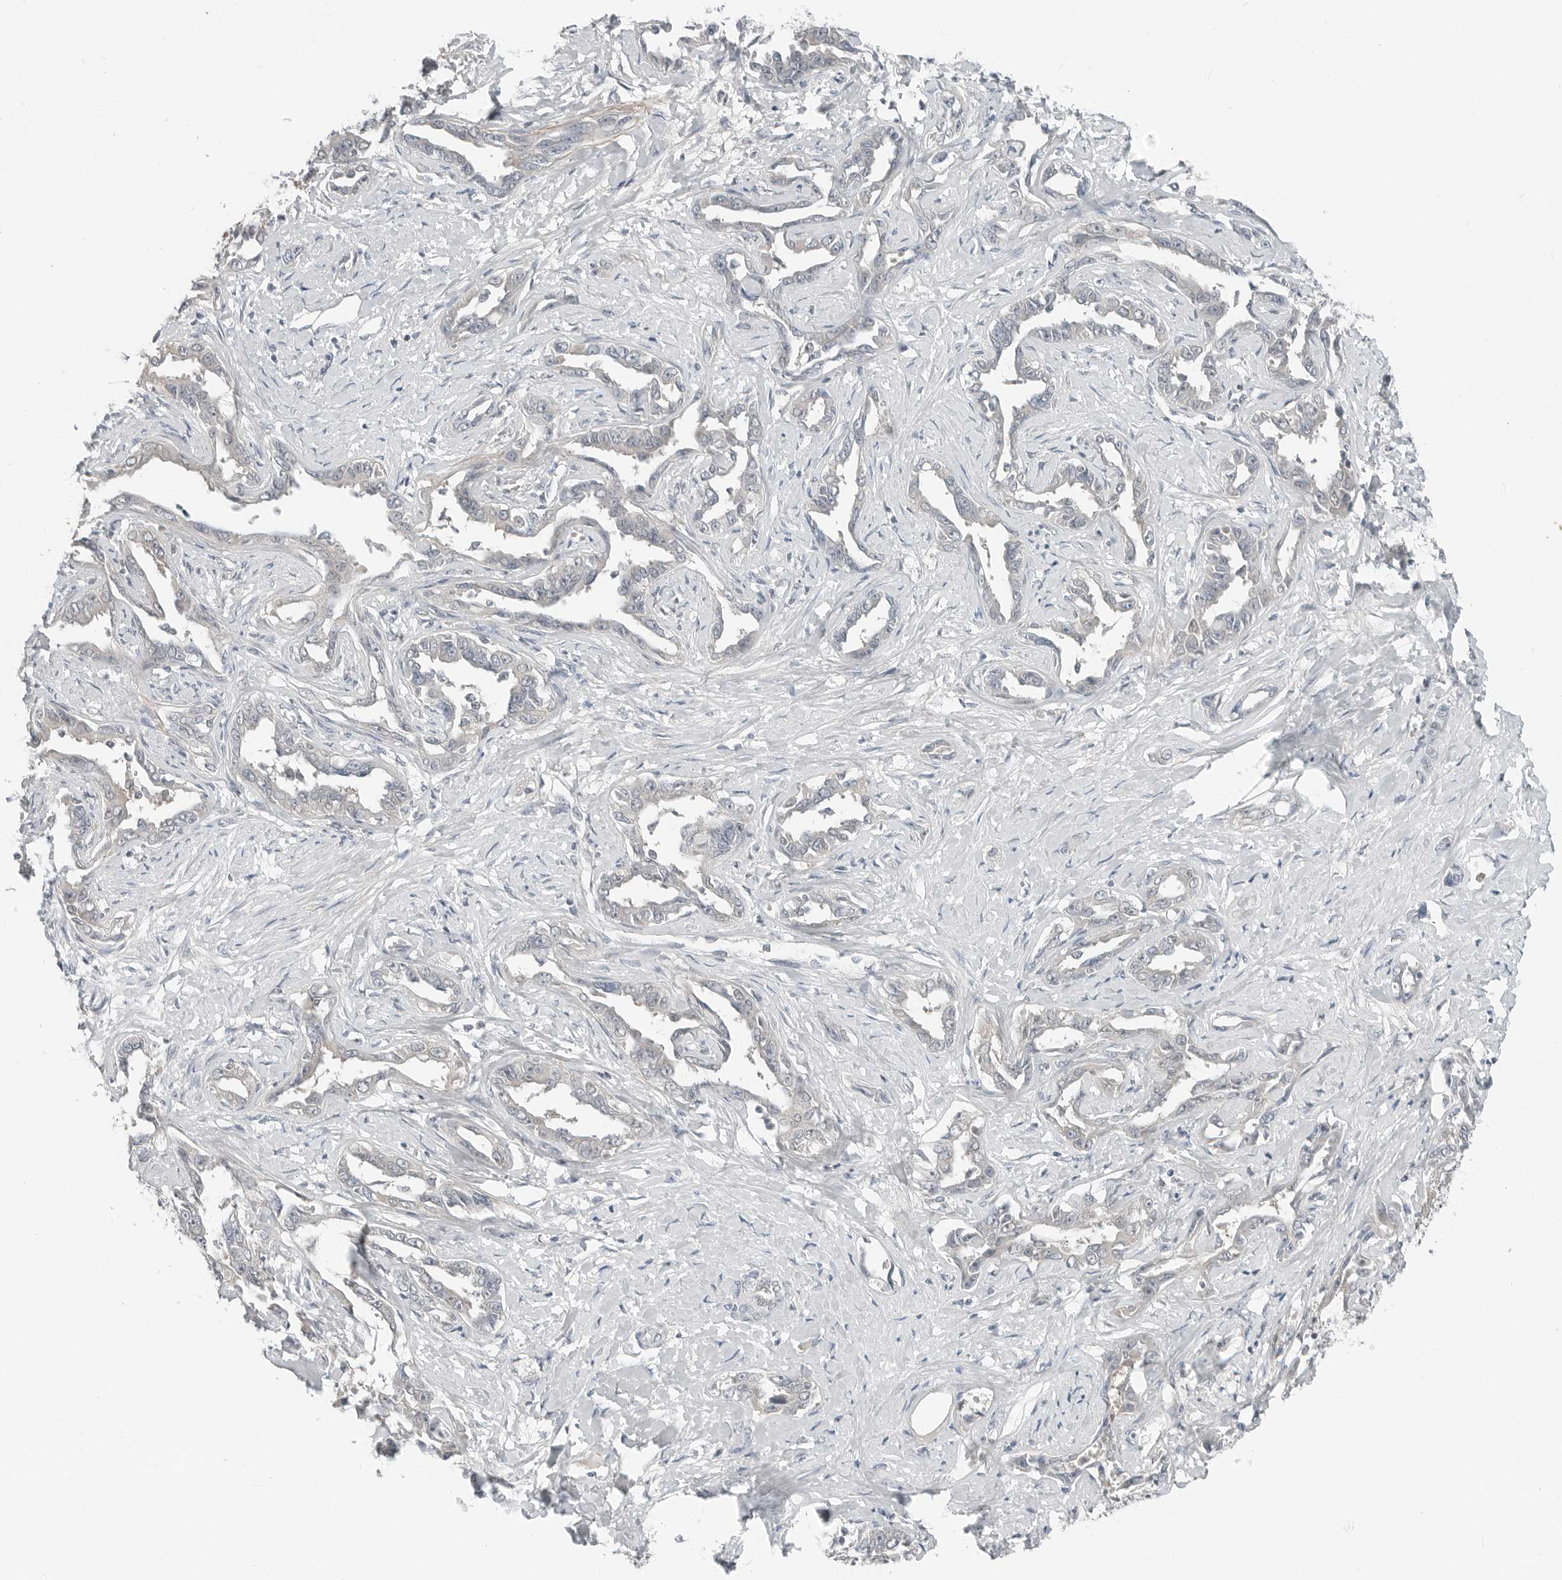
{"staining": {"intensity": "negative", "quantity": "none", "location": "none"}, "tissue": "liver cancer", "cell_type": "Tumor cells", "image_type": "cancer", "snomed": [{"axis": "morphology", "description": "Cholangiocarcinoma"}, {"axis": "topography", "description": "Liver"}], "caption": "DAB immunohistochemical staining of human liver cancer (cholangiocarcinoma) reveals no significant positivity in tumor cells.", "gene": "FCRLB", "patient": {"sex": "male", "age": 59}}